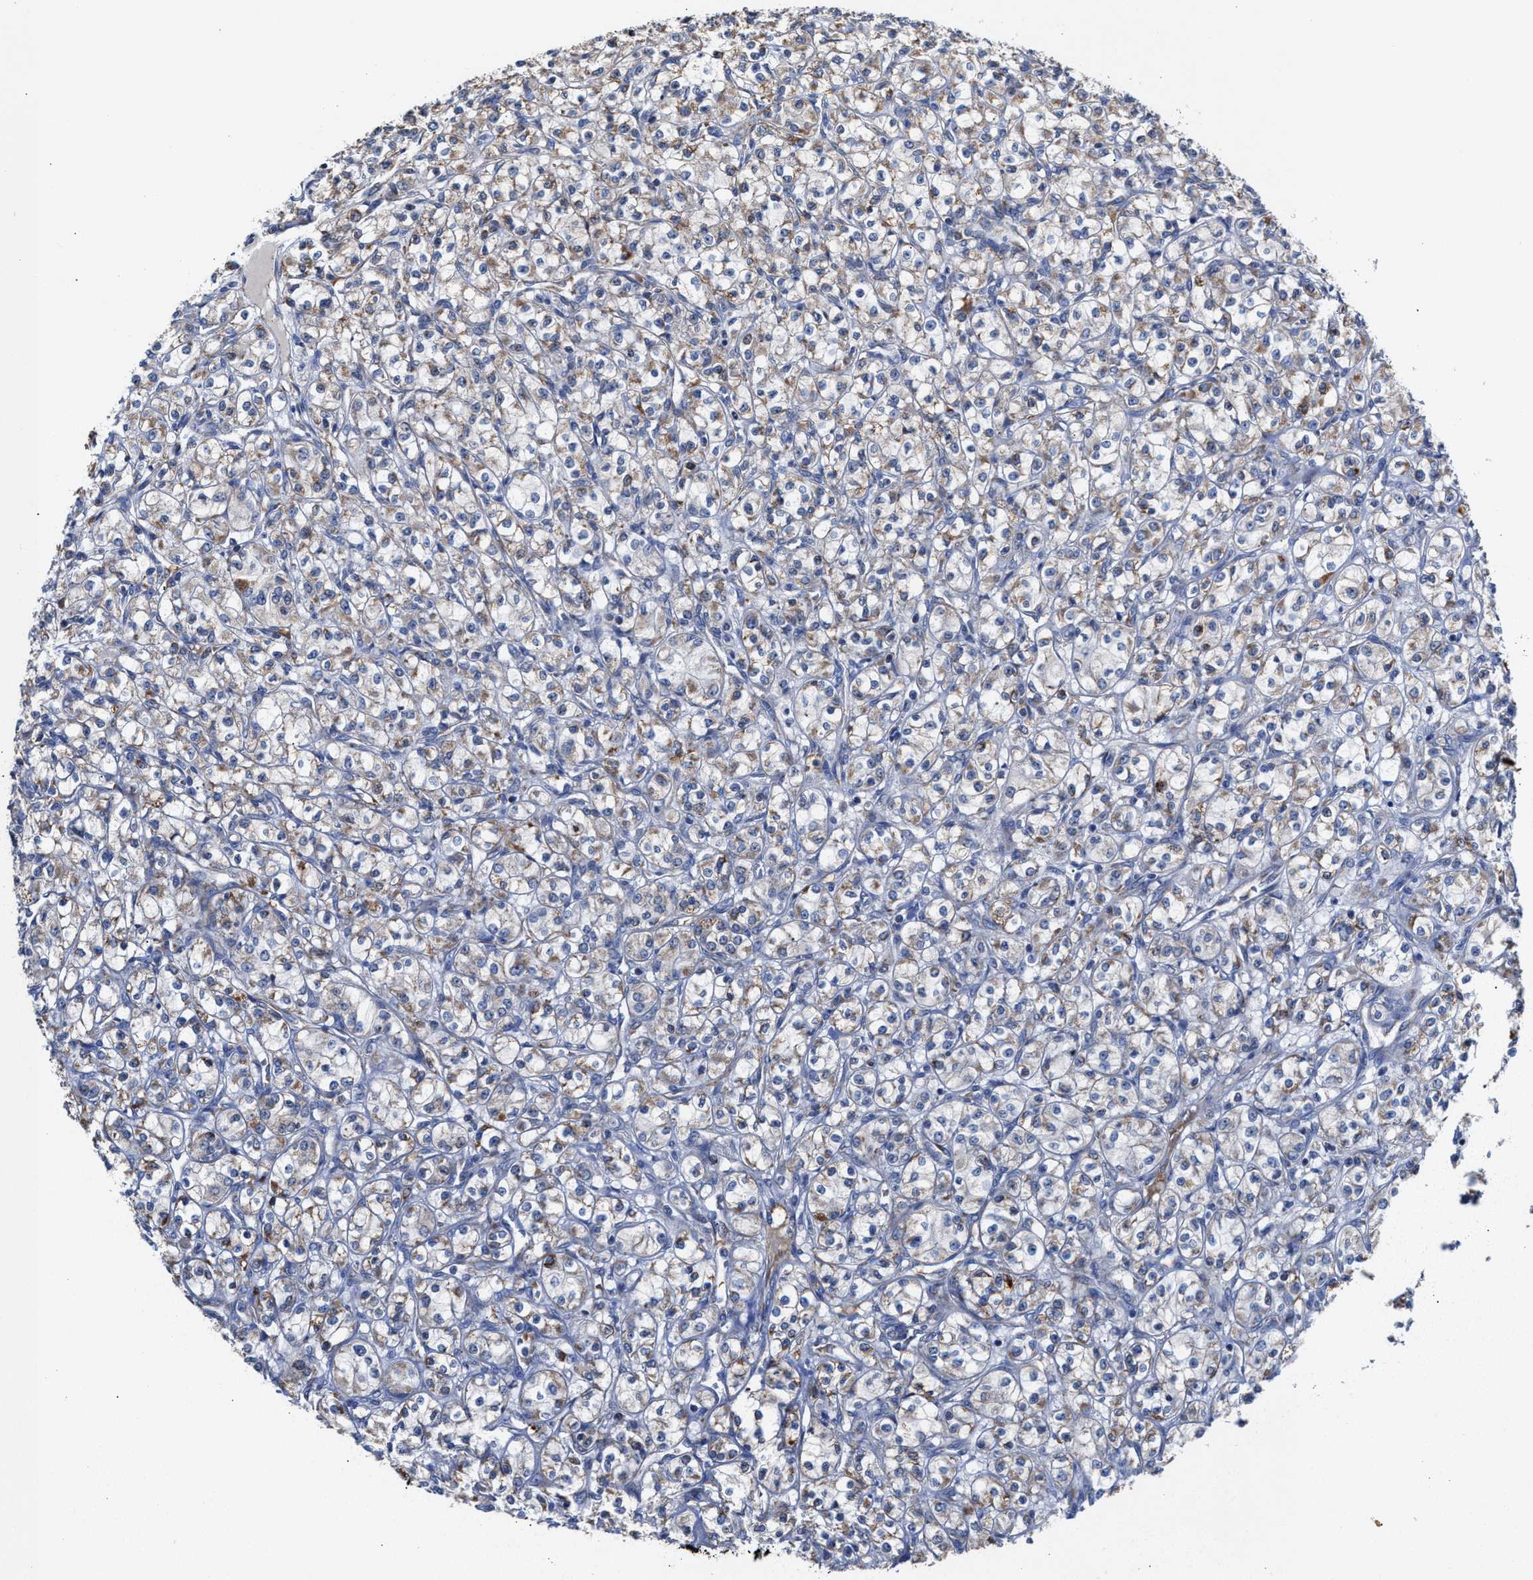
{"staining": {"intensity": "weak", "quantity": "25%-75%", "location": "cytoplasmic/membranous"}, "tissue": "renal cancer", "cell_type": "Tumor cells", "image_type": "cancer", "snomed": [{"axis": "morphology", "description": "Adenocarcinoma, NOS"}, {"axis": "topography", "description": "Kidney"}], "caption": "Human renal cancer stained with a brown dye shows weak cytoplasmic/membranous positive positivity in about 25%-75% of tumor cells.", "gene": "MECR", "patient": {"sex": "male", "age": 77}}